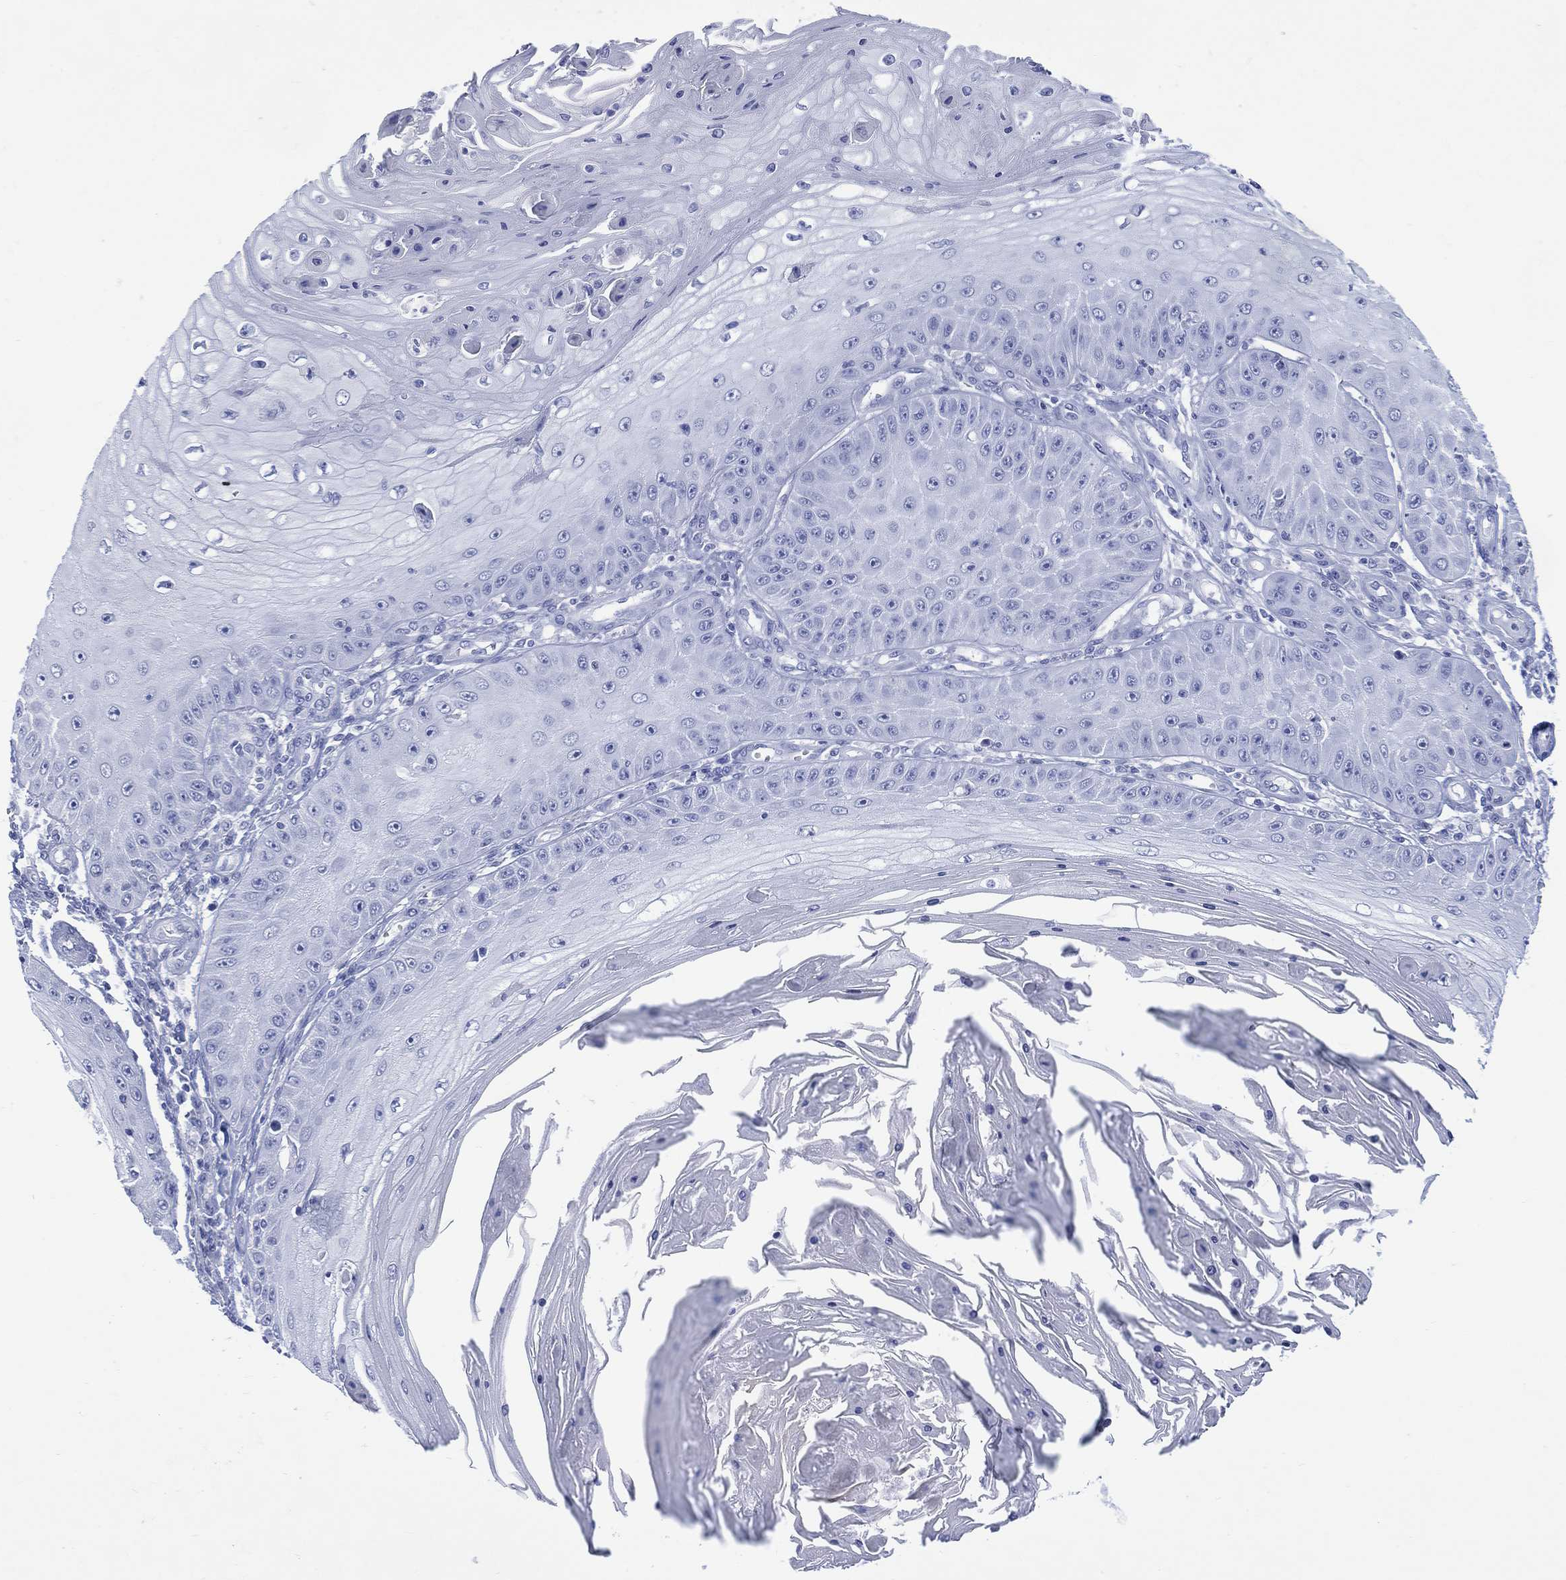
{"staining": {"intensity": "negative", "quantity": "none", "location": "none"}, "tissue": "skin cancer", "cell_type": "Tumor cells", "image_type": "cancer", "snomed": [{"axis": "morphology", "description": "Squamous cell carcinoma, NOS"}, {"axis": "topography", "description": "Skin"}], "caption": "Tumor cells show no significant staining in skin cancer.", "gene": "LRRD1", "patient": {"sex": "male", "age": 70}}